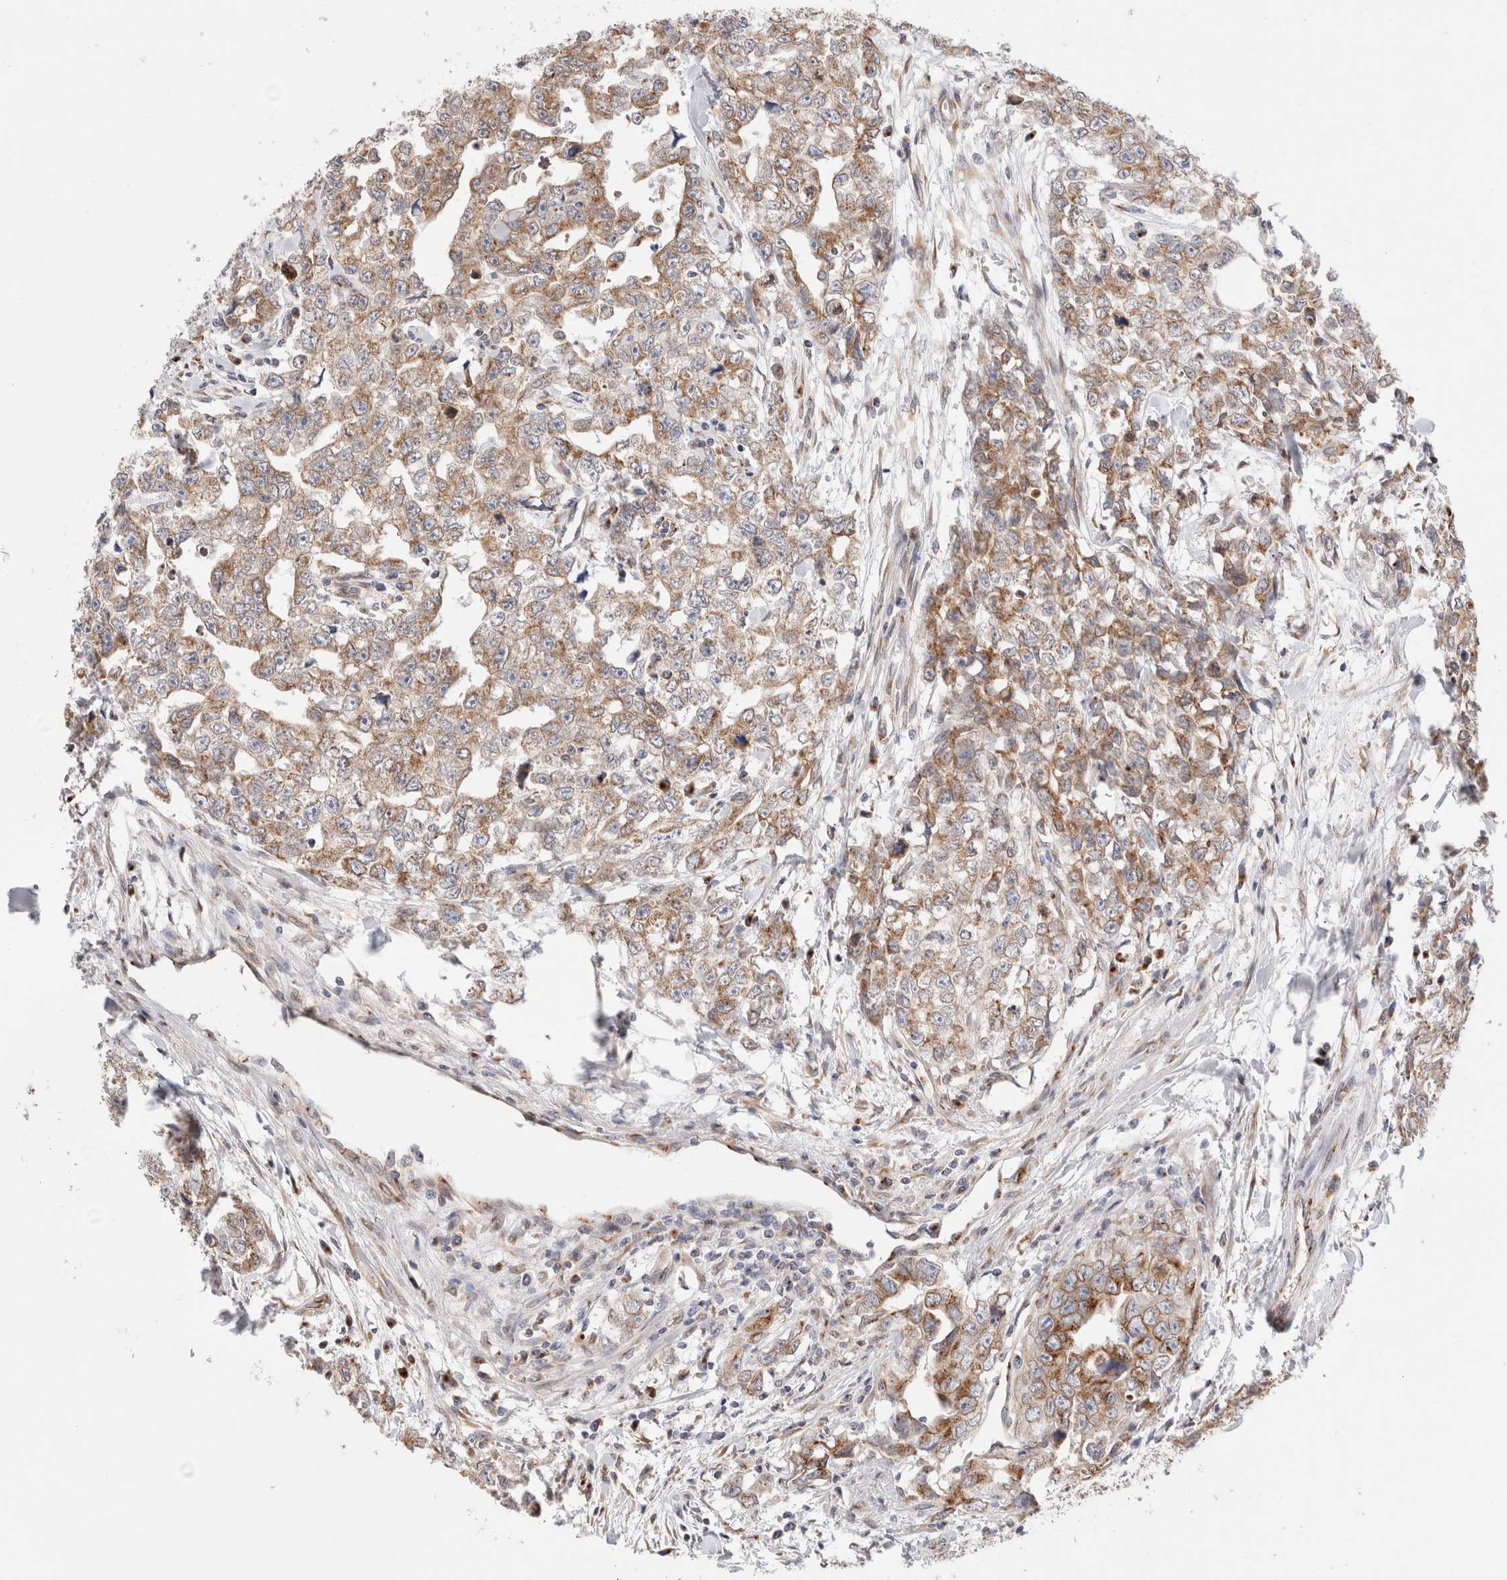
{"staining": {"intensity": "moderate", "quantity": ">75%", "location": "cytoplasmic/membranous"}, "tissue": "testis cancer", "cell_type": "Tumor cells", "image_type": "cancer", "snomed": [{"axis": "morphology", "description": "Carcinoma, Embryonal, NOS"}, {"axis": "topography", "description": "Testis"}], "caption": "Testis cancer (embryonal carcinoma) stained for a protein (brown) exhibits moderate cytoplasmic/membranous positive positivity in approximately >75% of tumor cells.", "gene": "LMAN2L", "patient": {"sex": "male", "age": 28}}